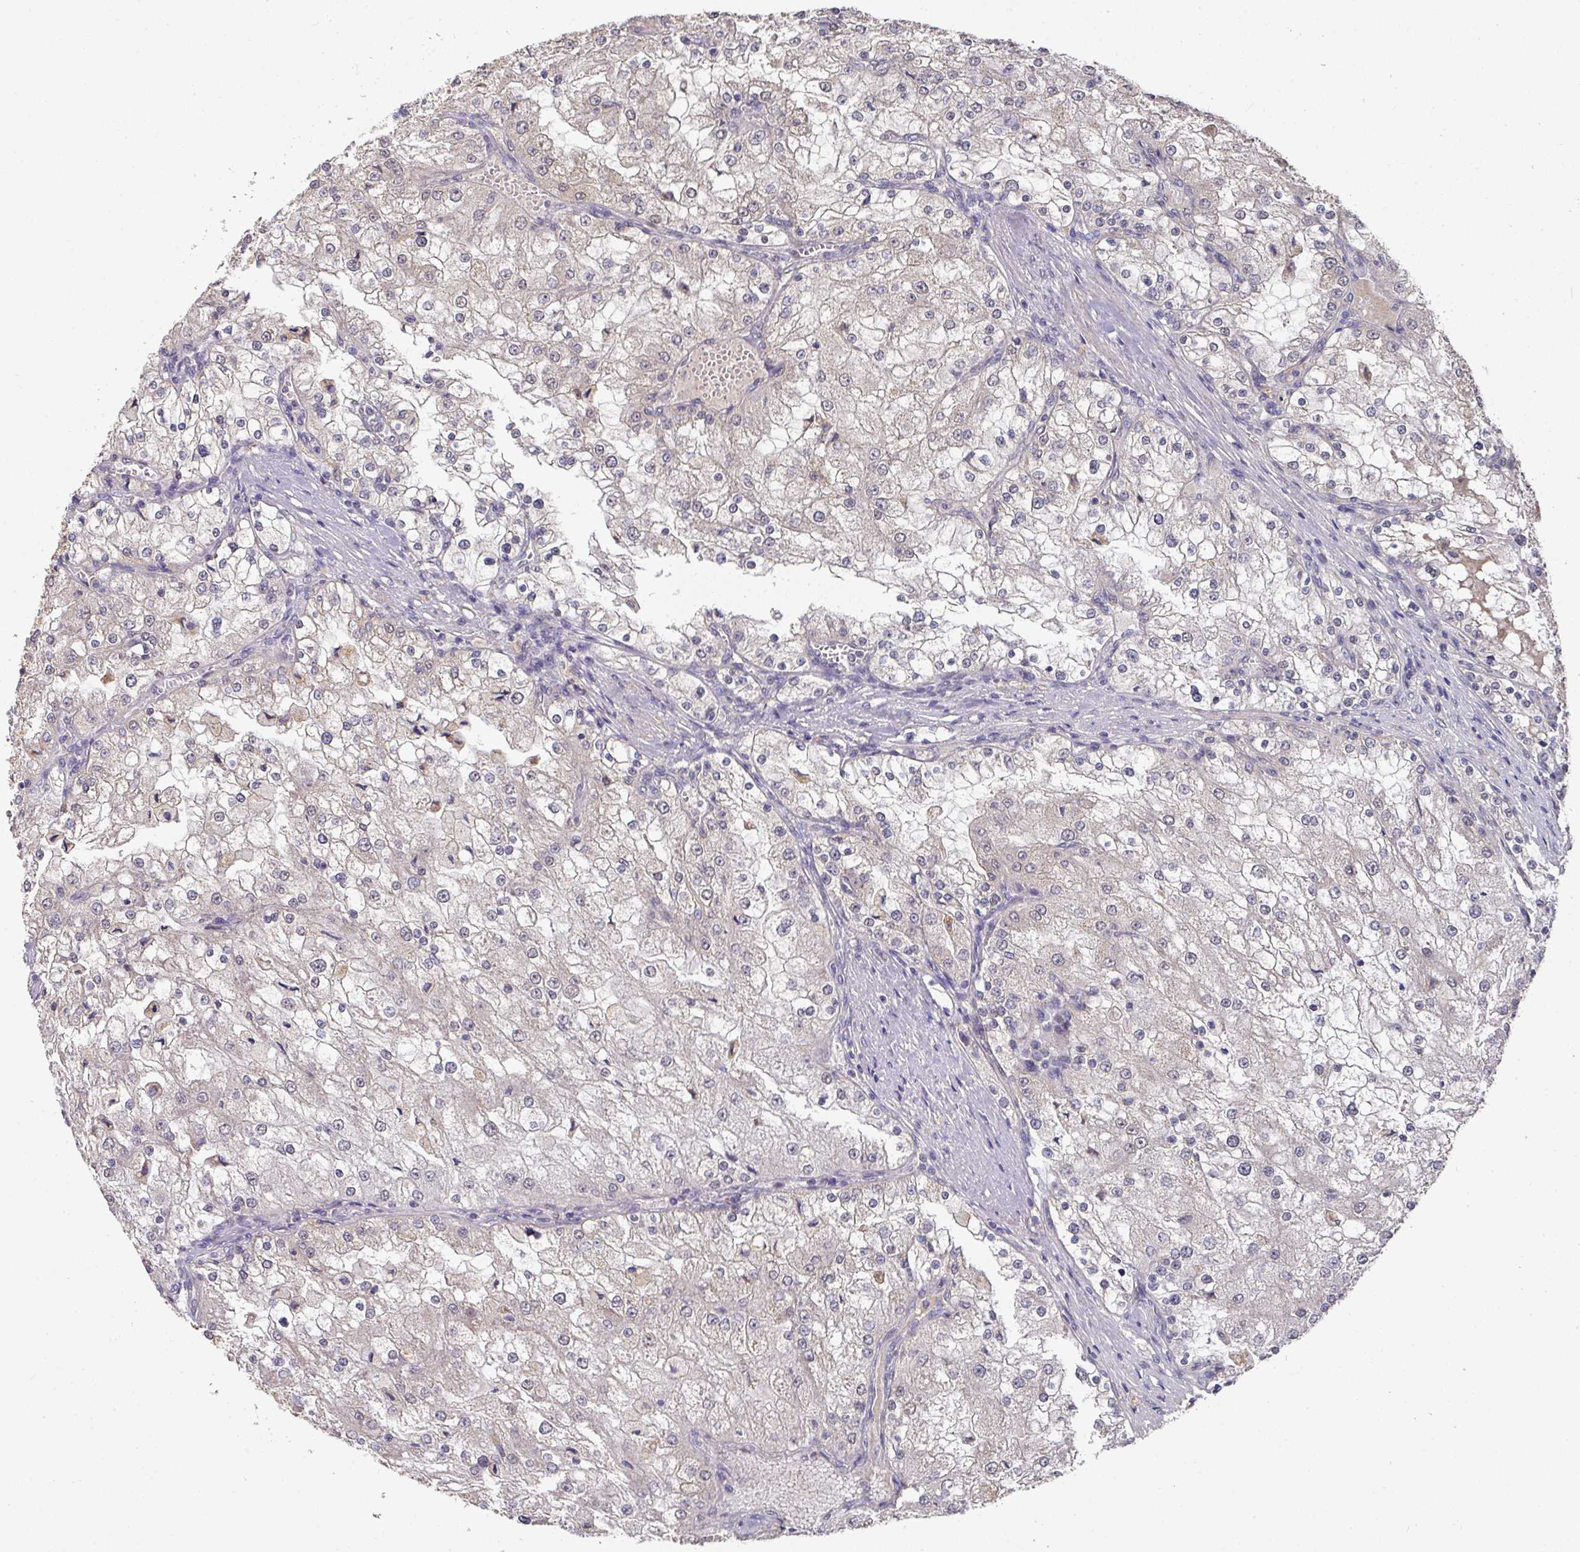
{"staining": {"intensity": "weak", "quantity": "<25%", "location": "cytoplasmic/membranous"}, "tissue": "renal cancer", "cell_type": "Tumor cells", "image_type": "cancer", "snomed": [{"axis": "morphology", "description": "Adenocarcinoma, NOS"}, {"axis": "topography", "description": "Kidney"}], "caption": "Adenocarcinoma (renal) stained for a protein using immunohistochemistry demonstrates no staining tumor cells.", "gene": "EXTL3", "patient": {"sex": "female", "age": 74}}